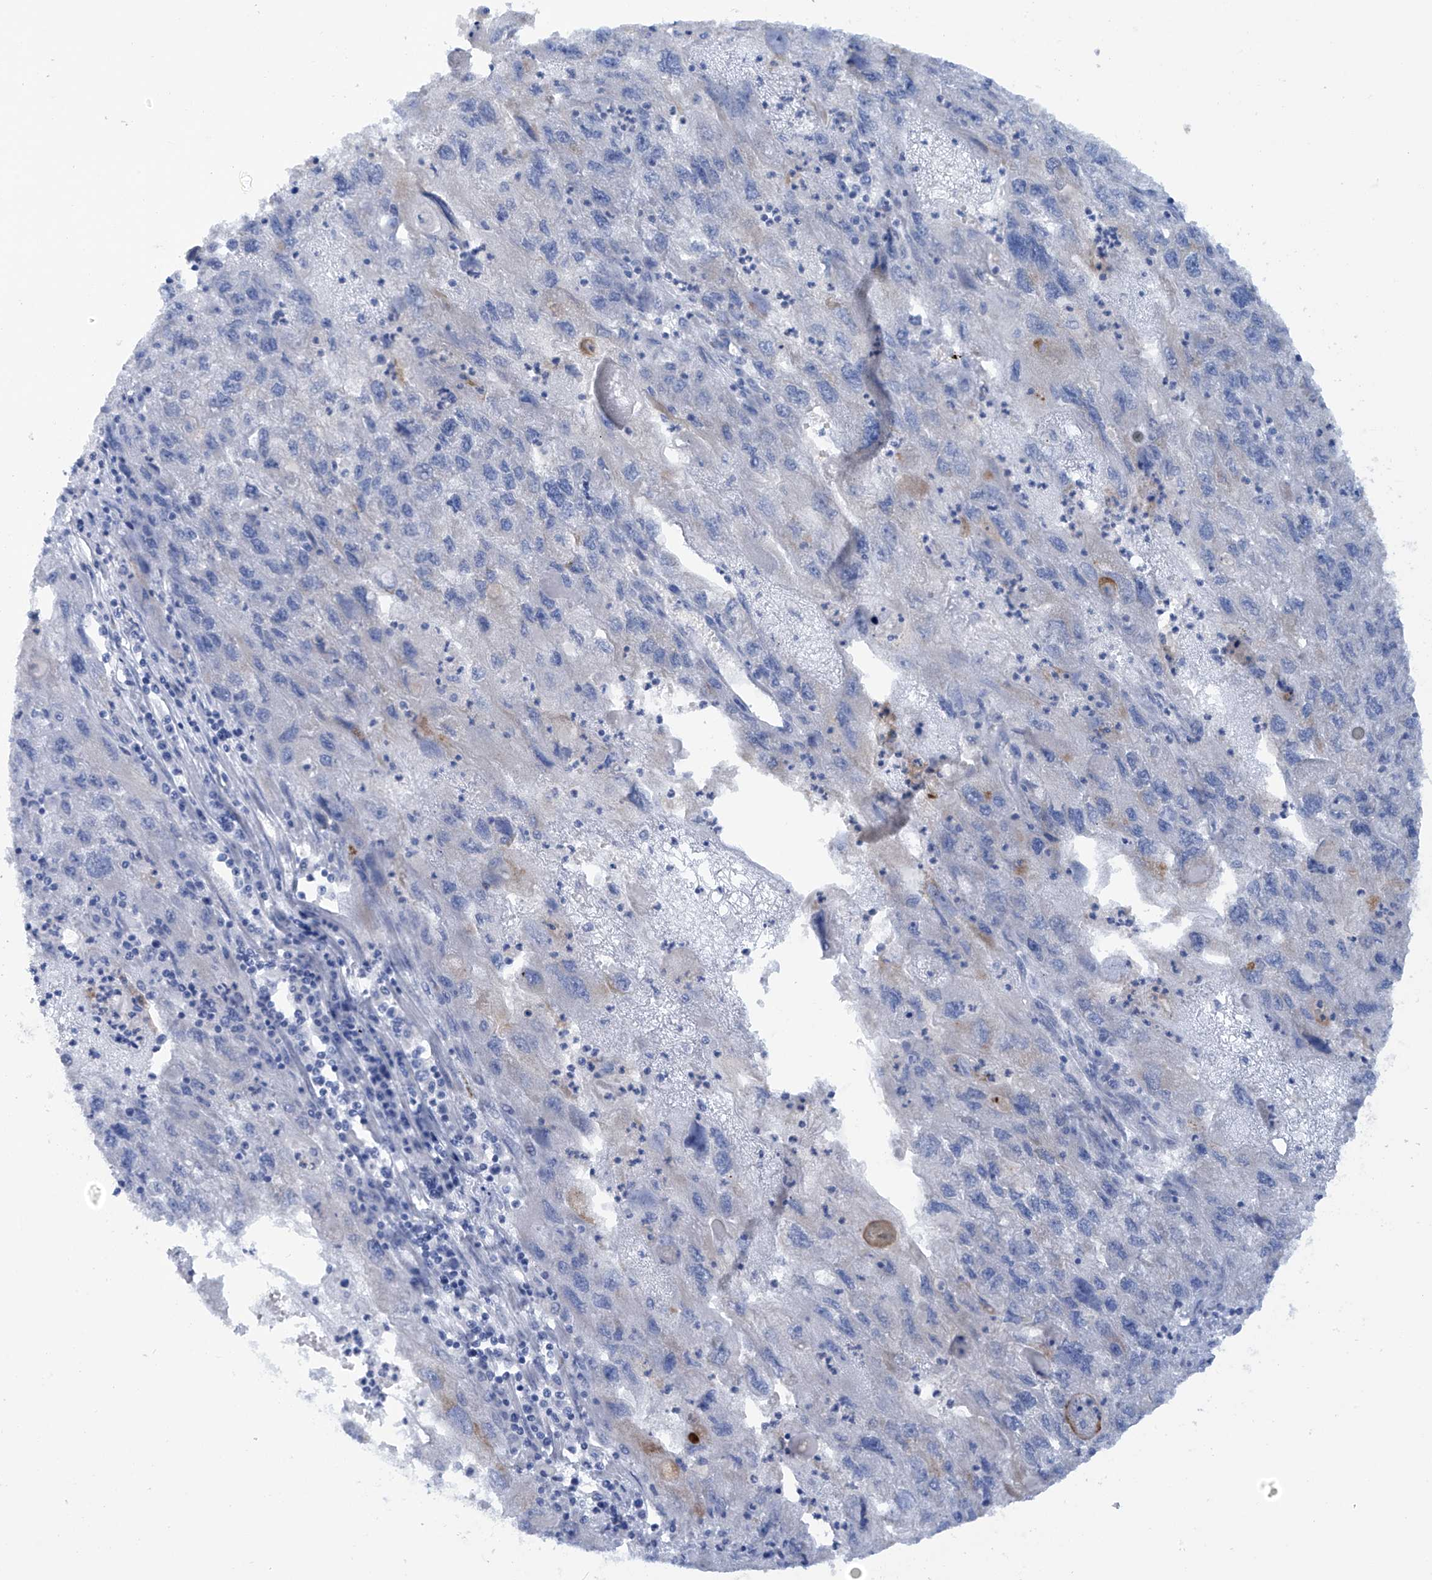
{"staining": {"intensity": "negative", "quantity": "none", "location": "none"}, "tissue": "endometrial cancer", "cell_type": "Tumor cells", "image_type": "cancer", "snomed": [{"axis": "morphology", "description": "Adenocarcinoma, NOS"}, {"axis": "topography", "description": "Endometrium"}], "caption": "Immunohistochemical staining of adenocarcinoma (endometrial) exhibits no significant staining in tumor cells. Nuclei are stained in blue.", "gene": "TRMT2B", "patient": {"sex": "female", "age": 49}}